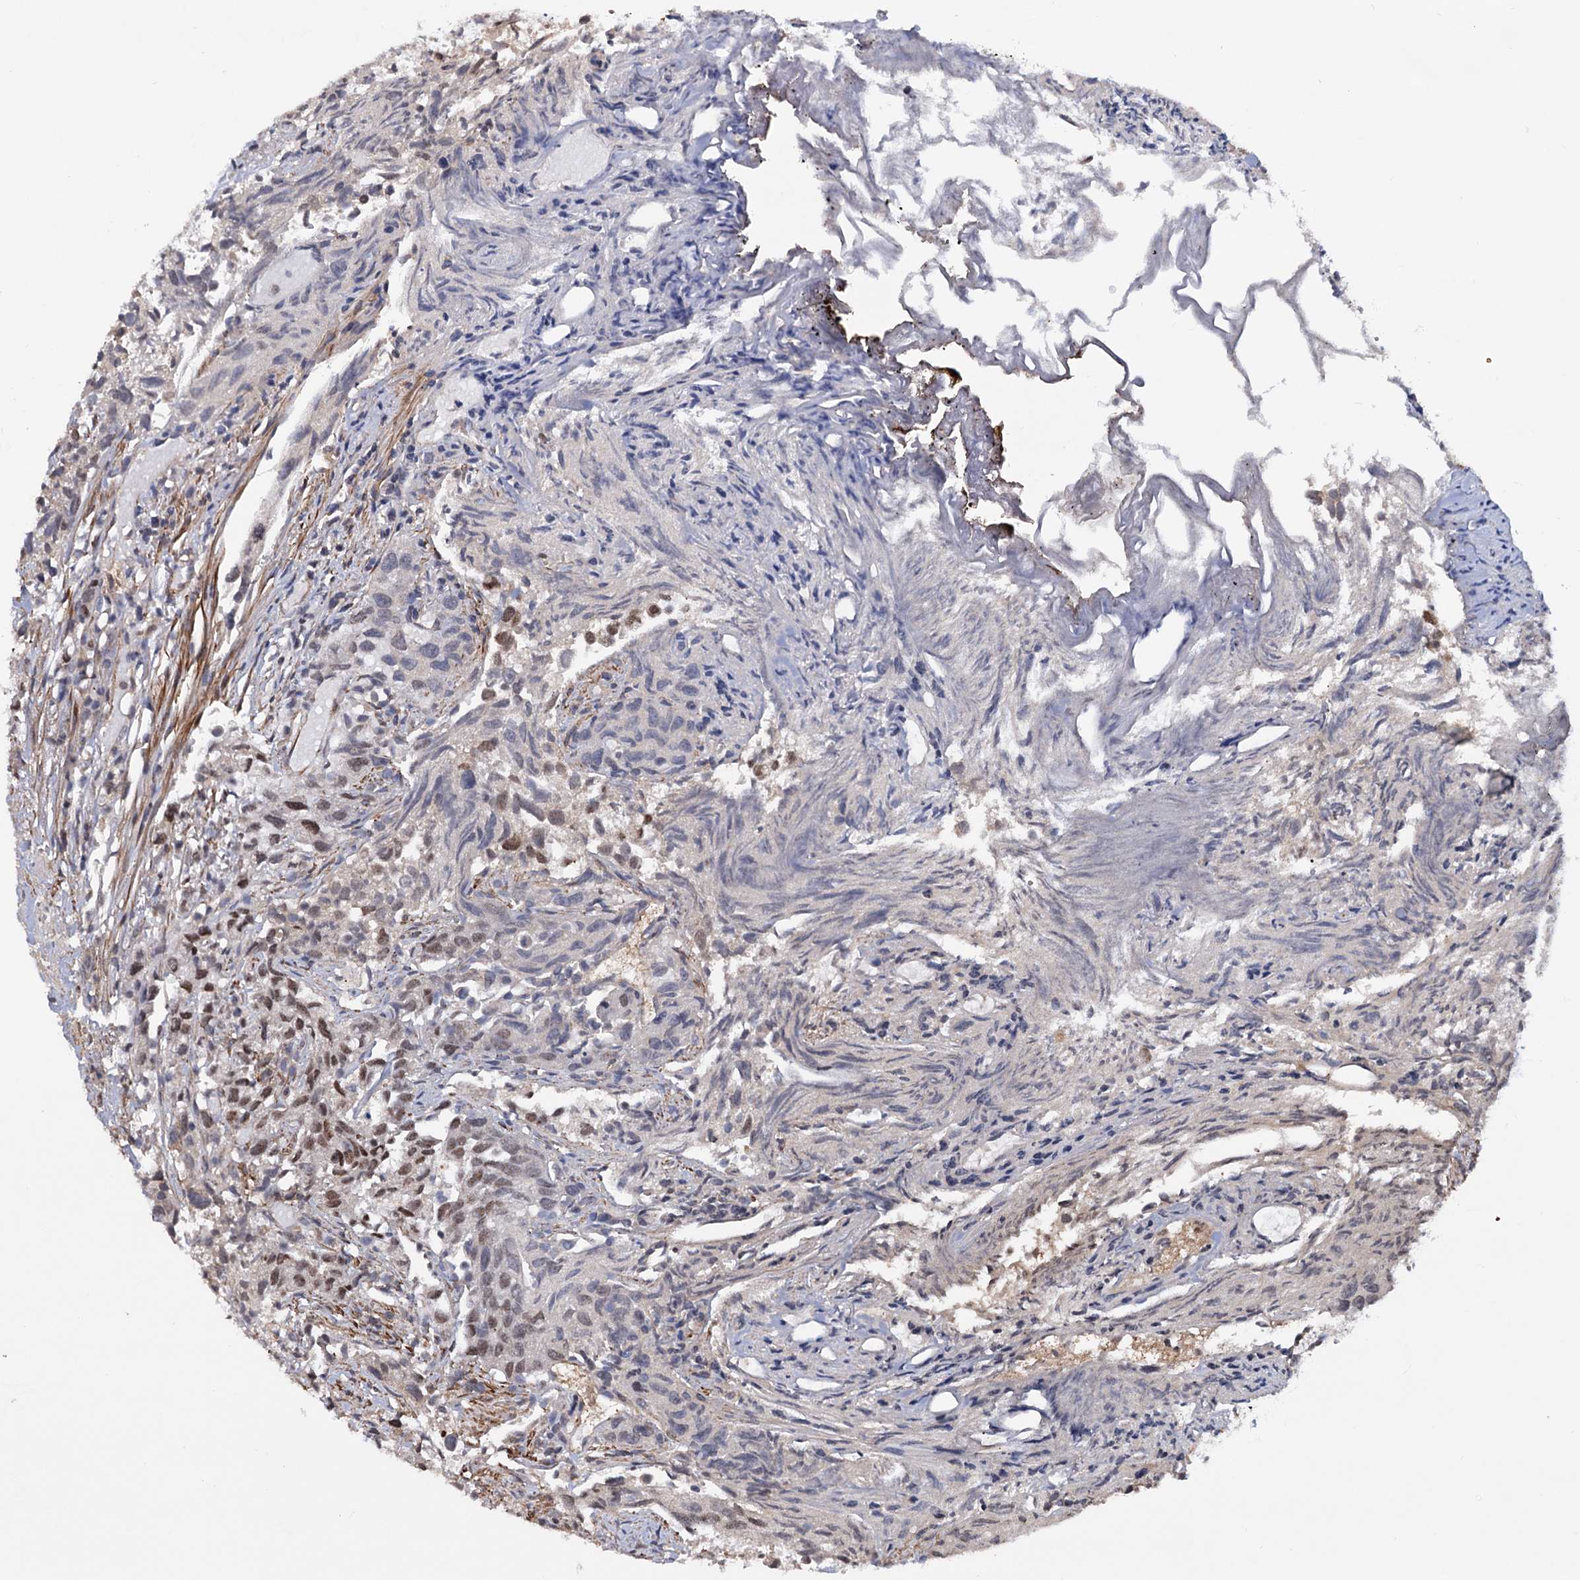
{"staining": {"intensity": "moderate", "quantity": "<25%", "location": "nuclear"}, "tissue": "urothelial cancer", "cell_type": "Tumor cells", "image_type": "cancer", "snomed": [{"axis": "morphology", "description": "Urothelial carcinoma, High grade"}, {"axis": "topography", "description": "Urinary bladder"}], "caption": "Urothelial cancer stained with IHC exhibits moderate nuclear staining in approximately <25% of tumor cells. The staining was performed using DAB, with brown indicating positive protein expression. Nuclei are stained blue with hematoxylin.", "gene": "TBC1D12", "patient": {"sex": "female", "age": 75}}